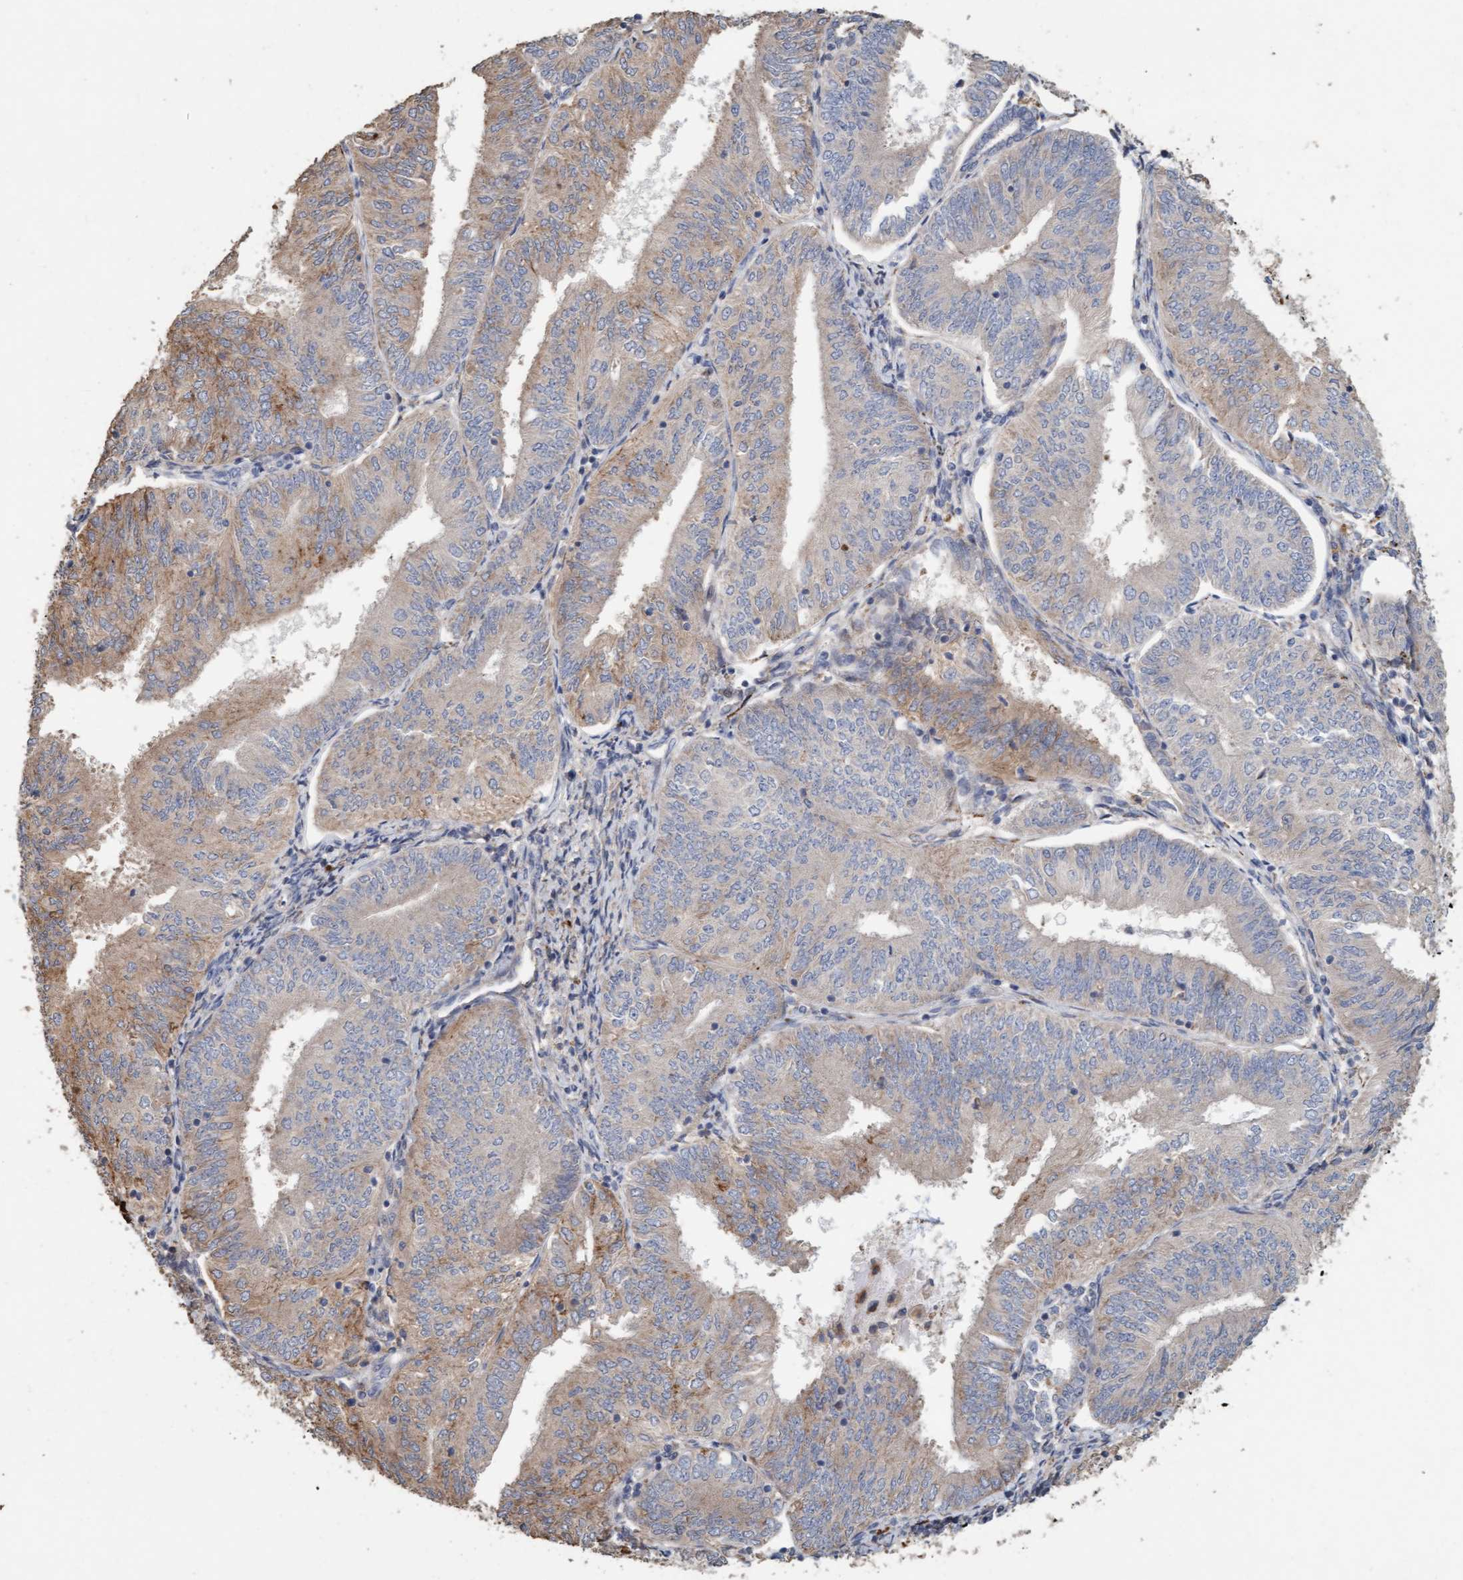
{"staining": {"intensity": "weak", "quantity": "25%-75%", "location": "cytoplasmic/membranous"}, "tissue": "endometrial cancer", "cell_type": "Tumor cells", "image_type": "cancer", "snomed": [{"axis": "morphology", "description": "Adenocarcinoma, NOS"}, {"axis": "topography", "description": "Endometrium"}], "caption": "Immunohistochemistry (IHC) histopathology image of neoplastic tissue: endometrial cancer (adenocarcinoma) stained using immunohistochemistry displays low levels of weak protein expression localized specifically in the cytoplasmic/membranous of tumor cells, appearing as a cytoplasmic/membranous brown color.", "gene": "LONRF1", "patient": {"sex": "female", "age": 58}}